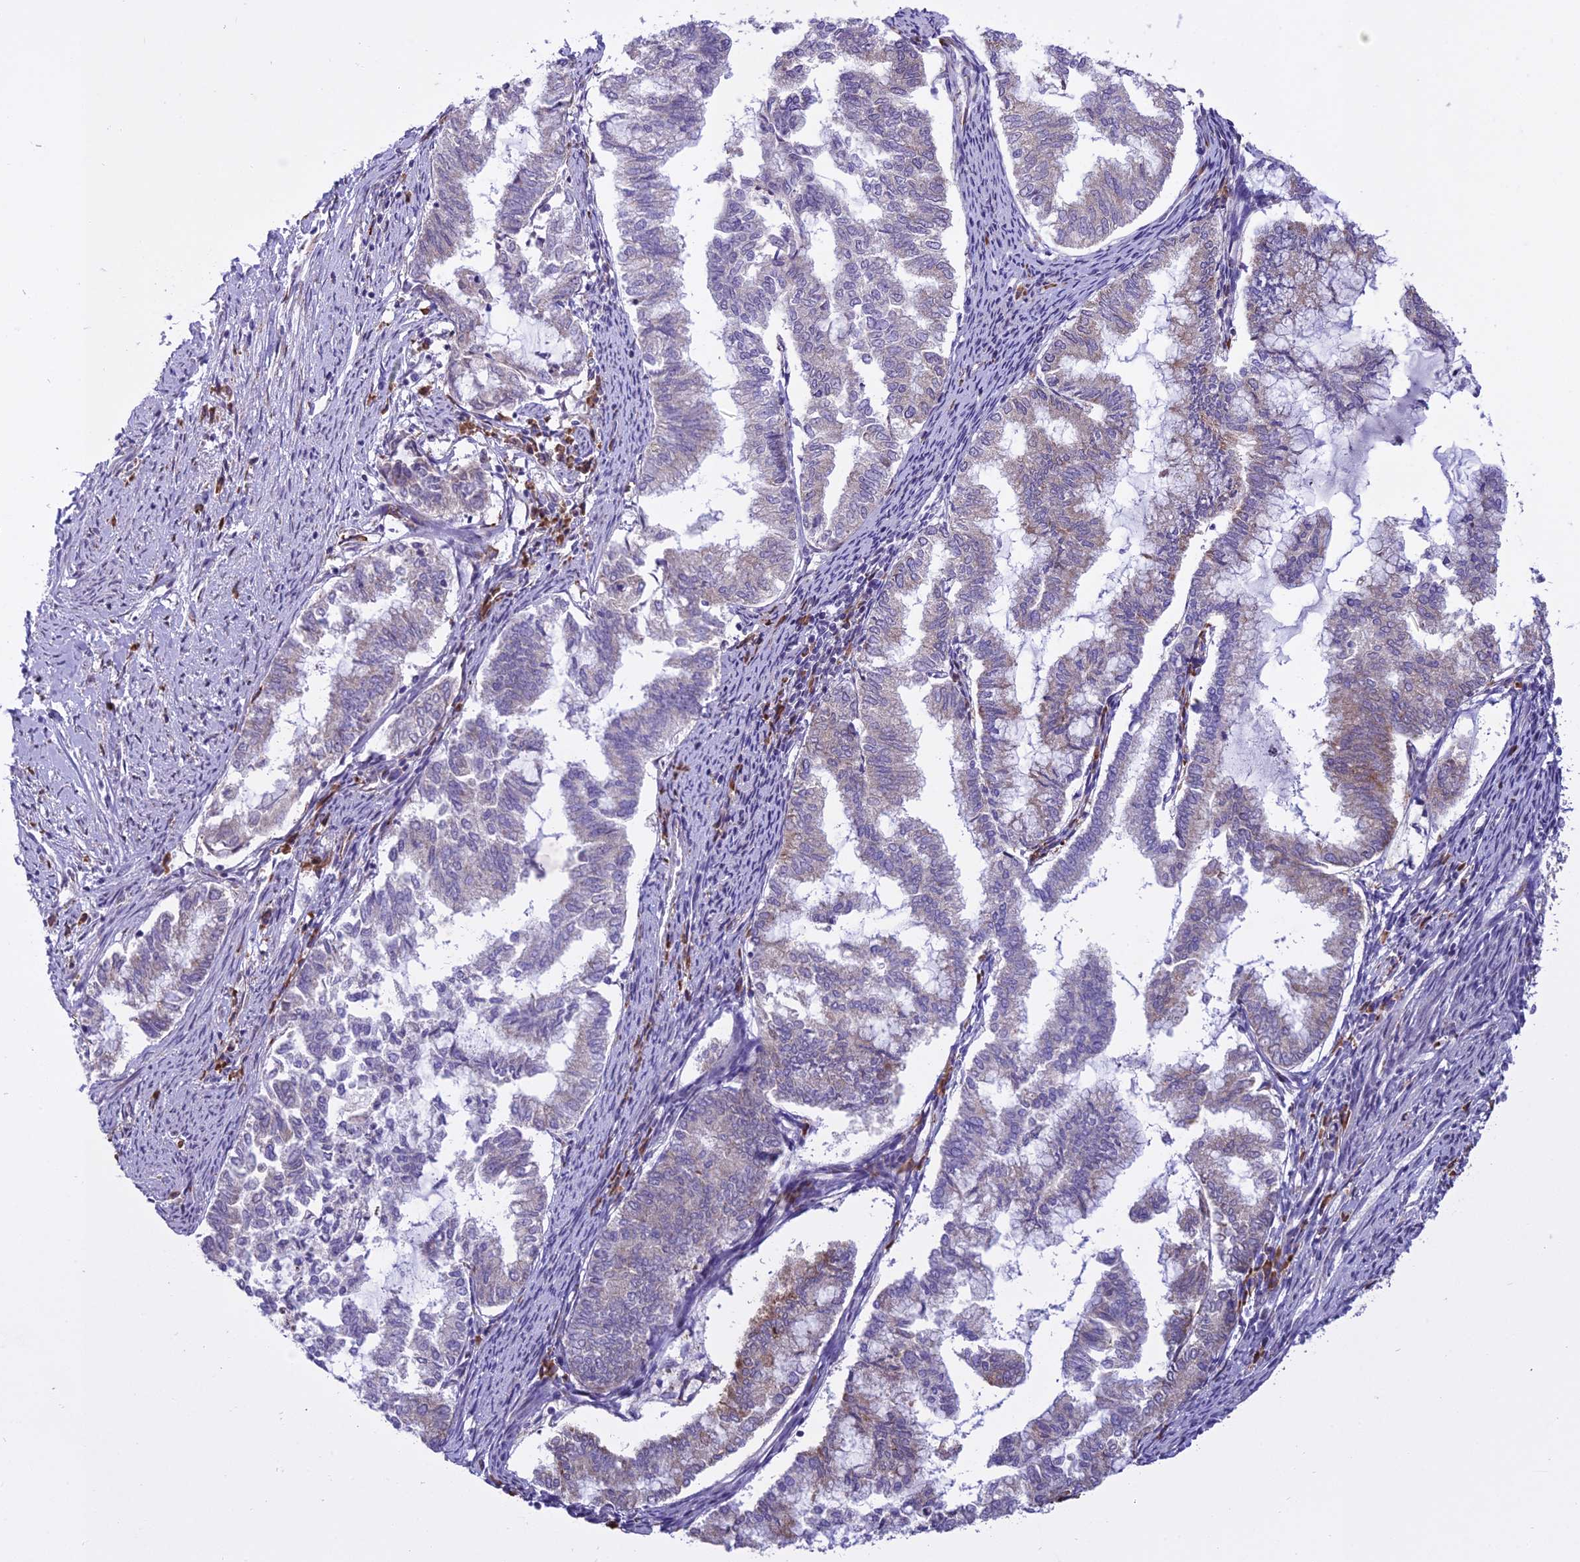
{"staining": {"intensity": "weak", "quantity": "<25%", "location": "cytoplasmic/membranous"}, "tissue": "endometrial cancer", "cell_type": "Tumor cells", "image_type": "cancer", "snomed": [{"axis": "morphology", "description": "Adenocarcinoma, NOS"}, {"axis": "topography", "description": "Endometrium"}], "caption": "This is an IHC micrograph of adenocarcinoma (endometrial). There is no staining in tumor cells.", "gene": "NEURL2", "patient": {"sex": "female", "age": 79}}